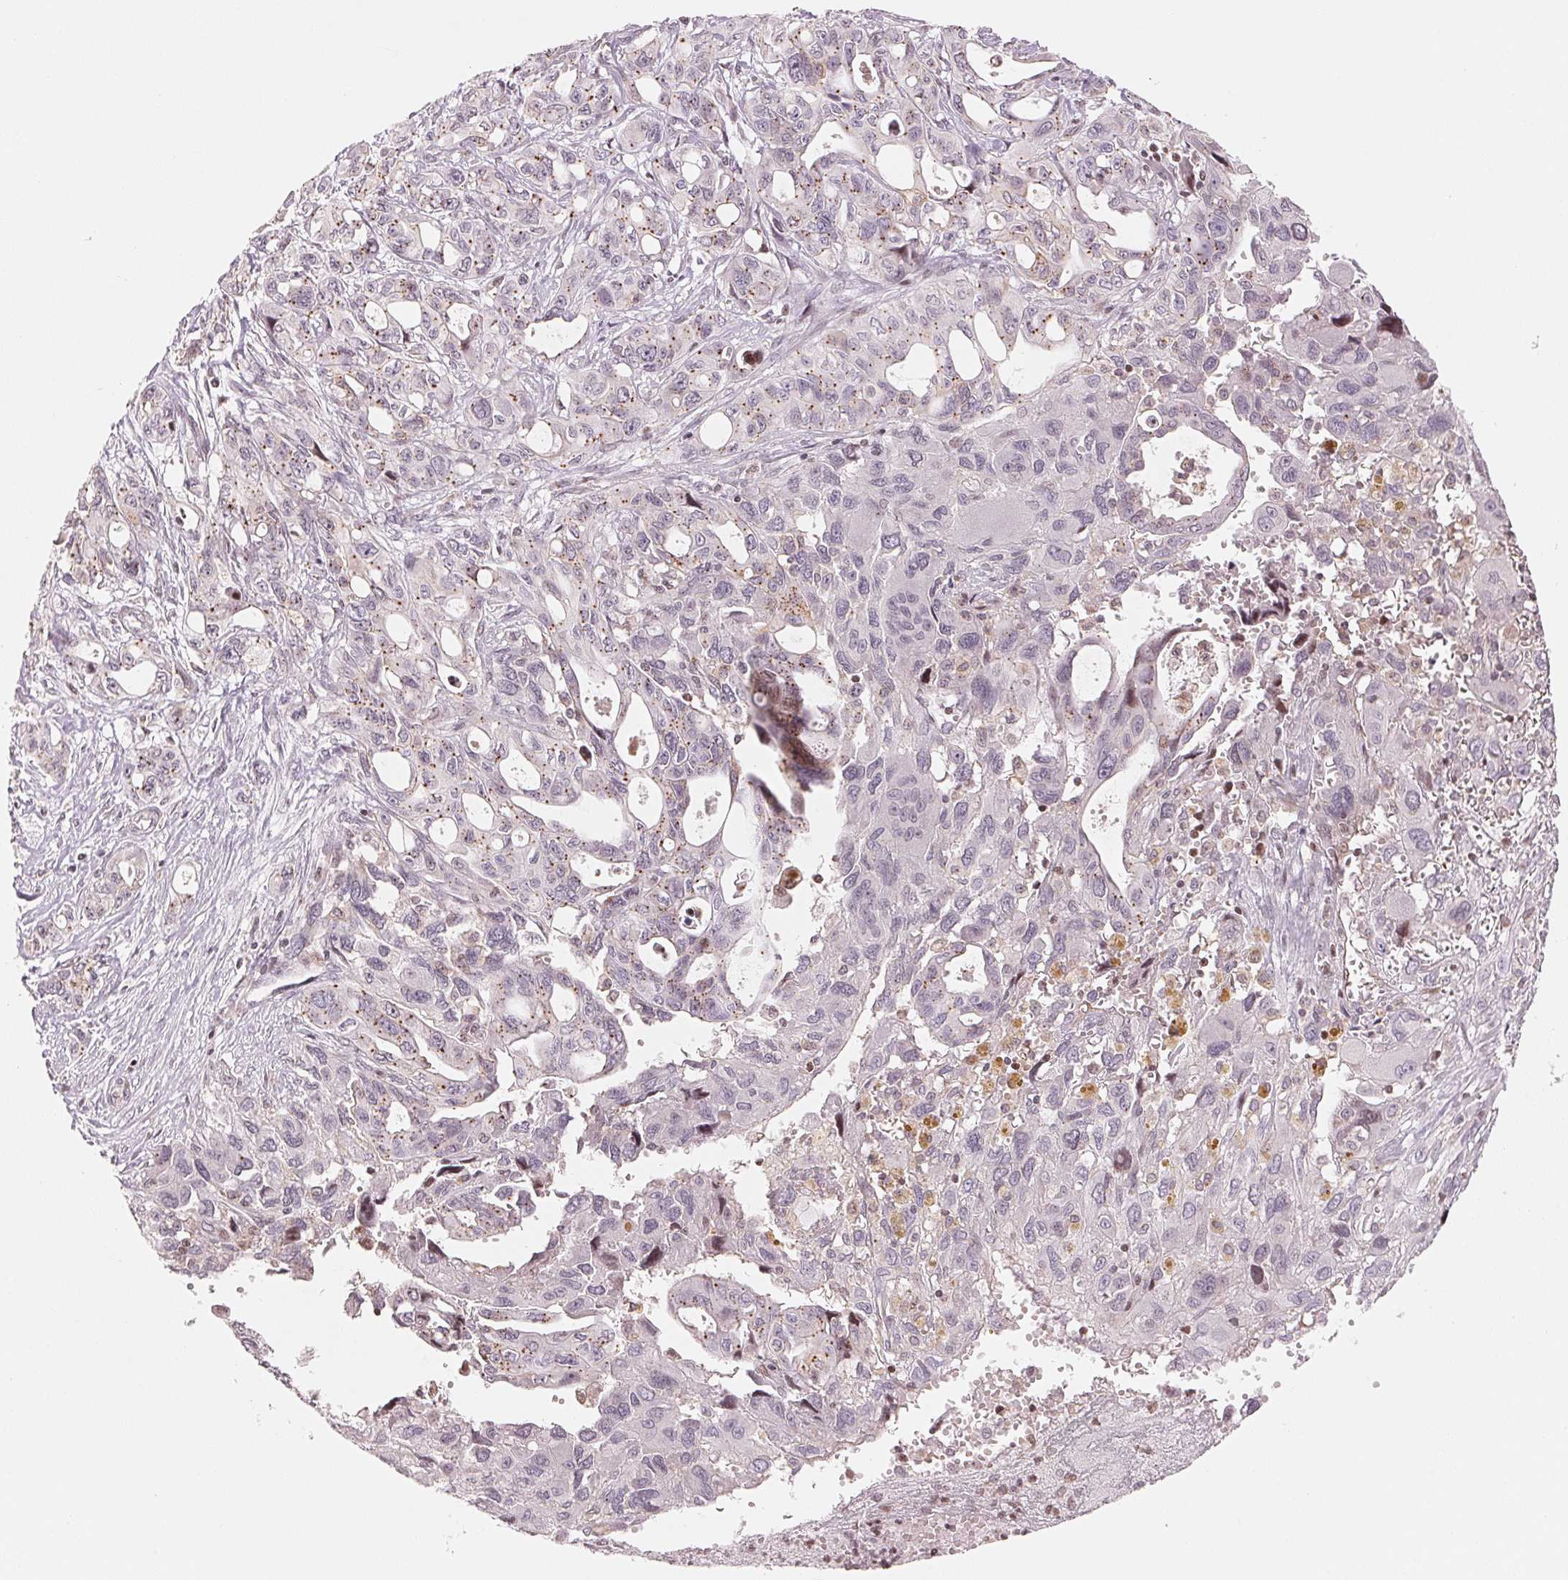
{"staining": {"intensity": "negative", "quantity": "none", "location": "none"}, "tissue": "pancreatic cancer", "cell_type": "Tumor cells", "image_type": "cancer", "snomed": [{"axis": "morphology", "description": "Adenocarcinoma, NOS"}, {"axis": "topography", "description": "Pancreas"}], "caption": "Micrograph shows no significant protein positivity in tumor cells of pancreatic cancer (adenocarcinoma).", "gene": "SLC17A4", "patient": {"sex": "female", "age": 47}}